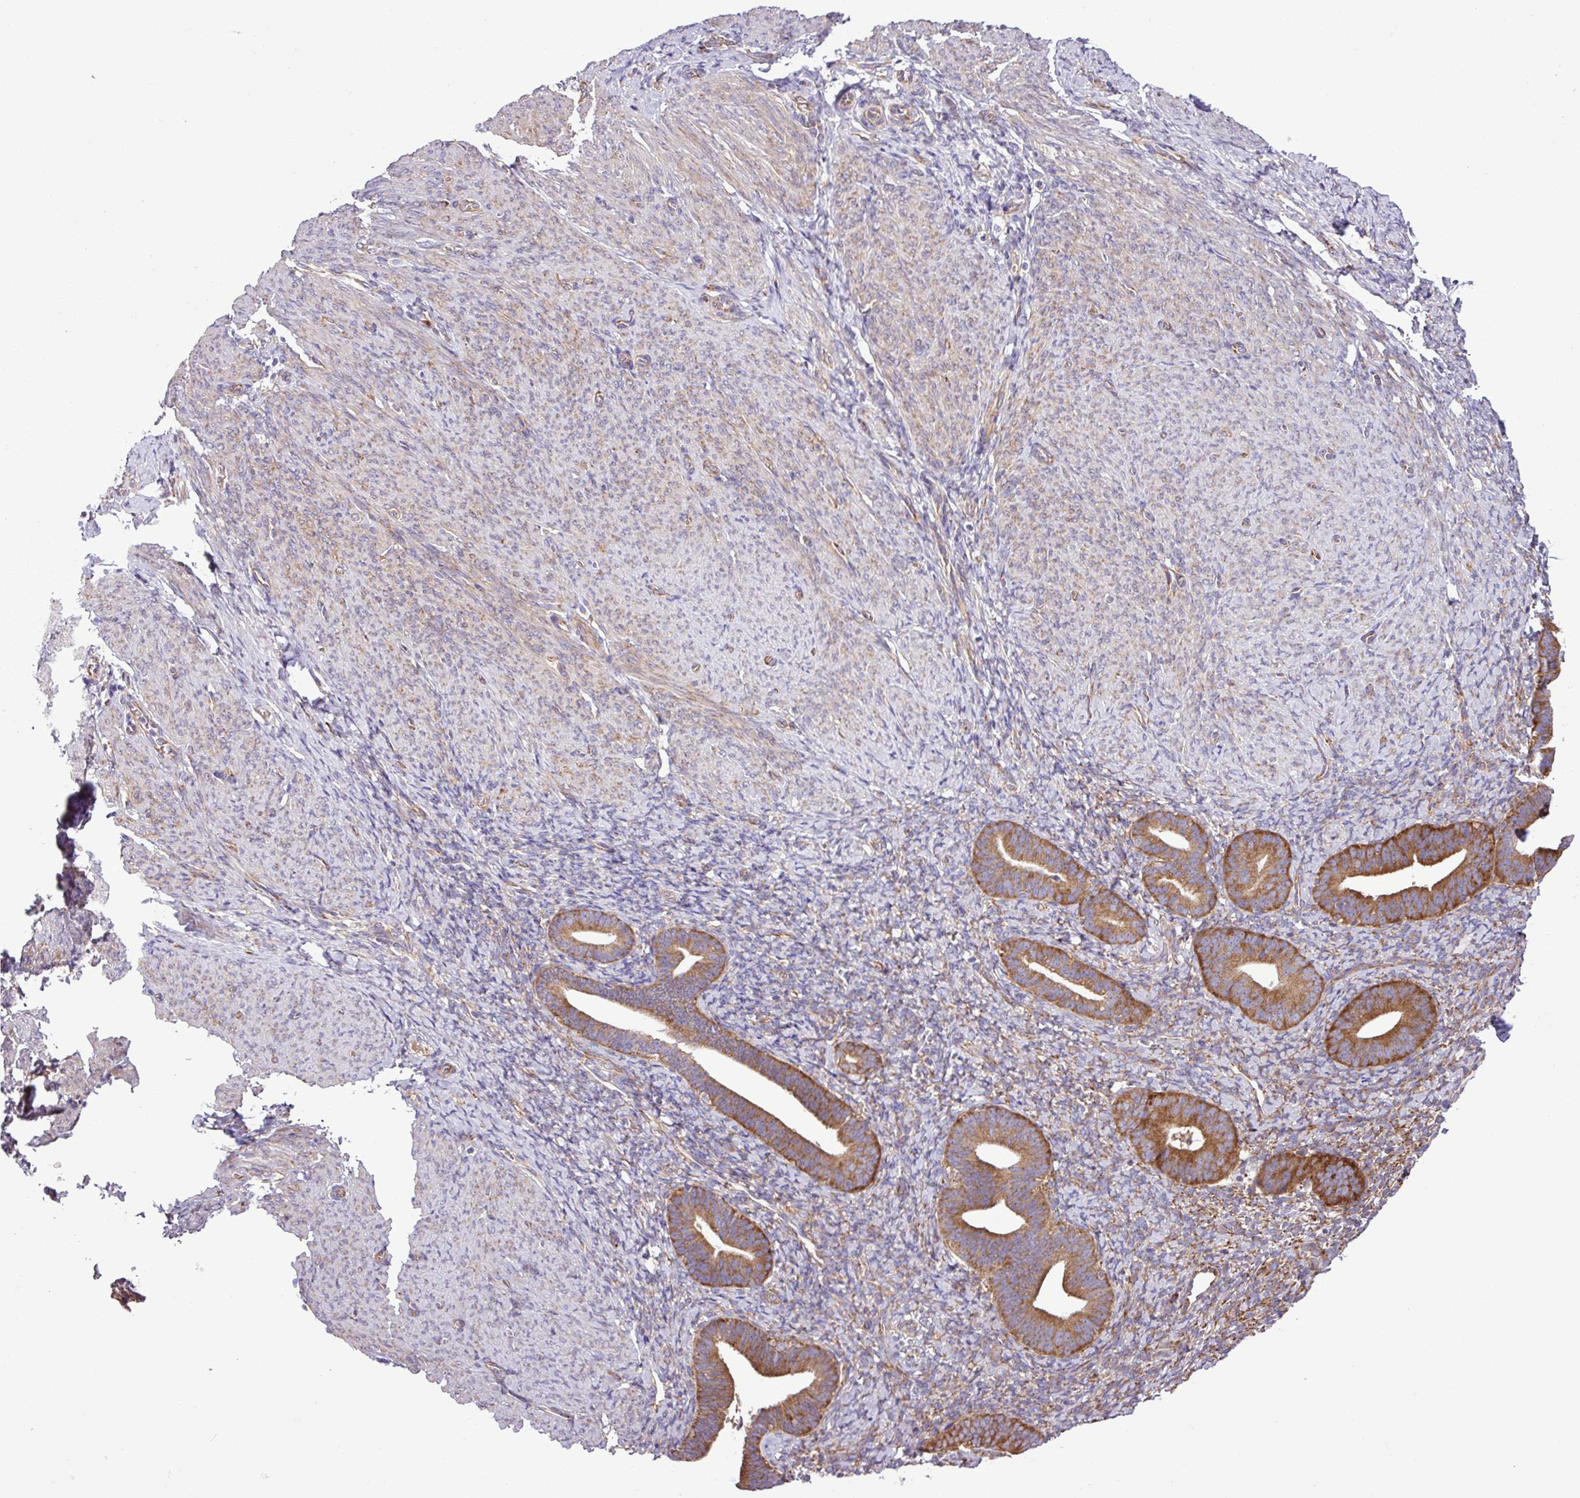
{"staining": {"intensity": "moderate", "quantity": "25%-75%", "location": "cytoplasmic/membranous"}, "tissue": "endometrium", "cell_type": "Cells in endometrial stroma", "image_type": "normal", "snomed": [{"axis": "morphology", "description": "Normal tissue, NOS"}, {"axis": "topography", "description": "Endometrium"}], "caption": "This histopathology image displays unremarkable endometrium stained with IHC to label a protein in brown. The cytoplasmic/membranous of cells in endometrial stroma show moderate positivity for the protein. Nuclei are counter-stained blue.", "gene": "RPL13", "patient": {"sex": "female", "age": 65}}